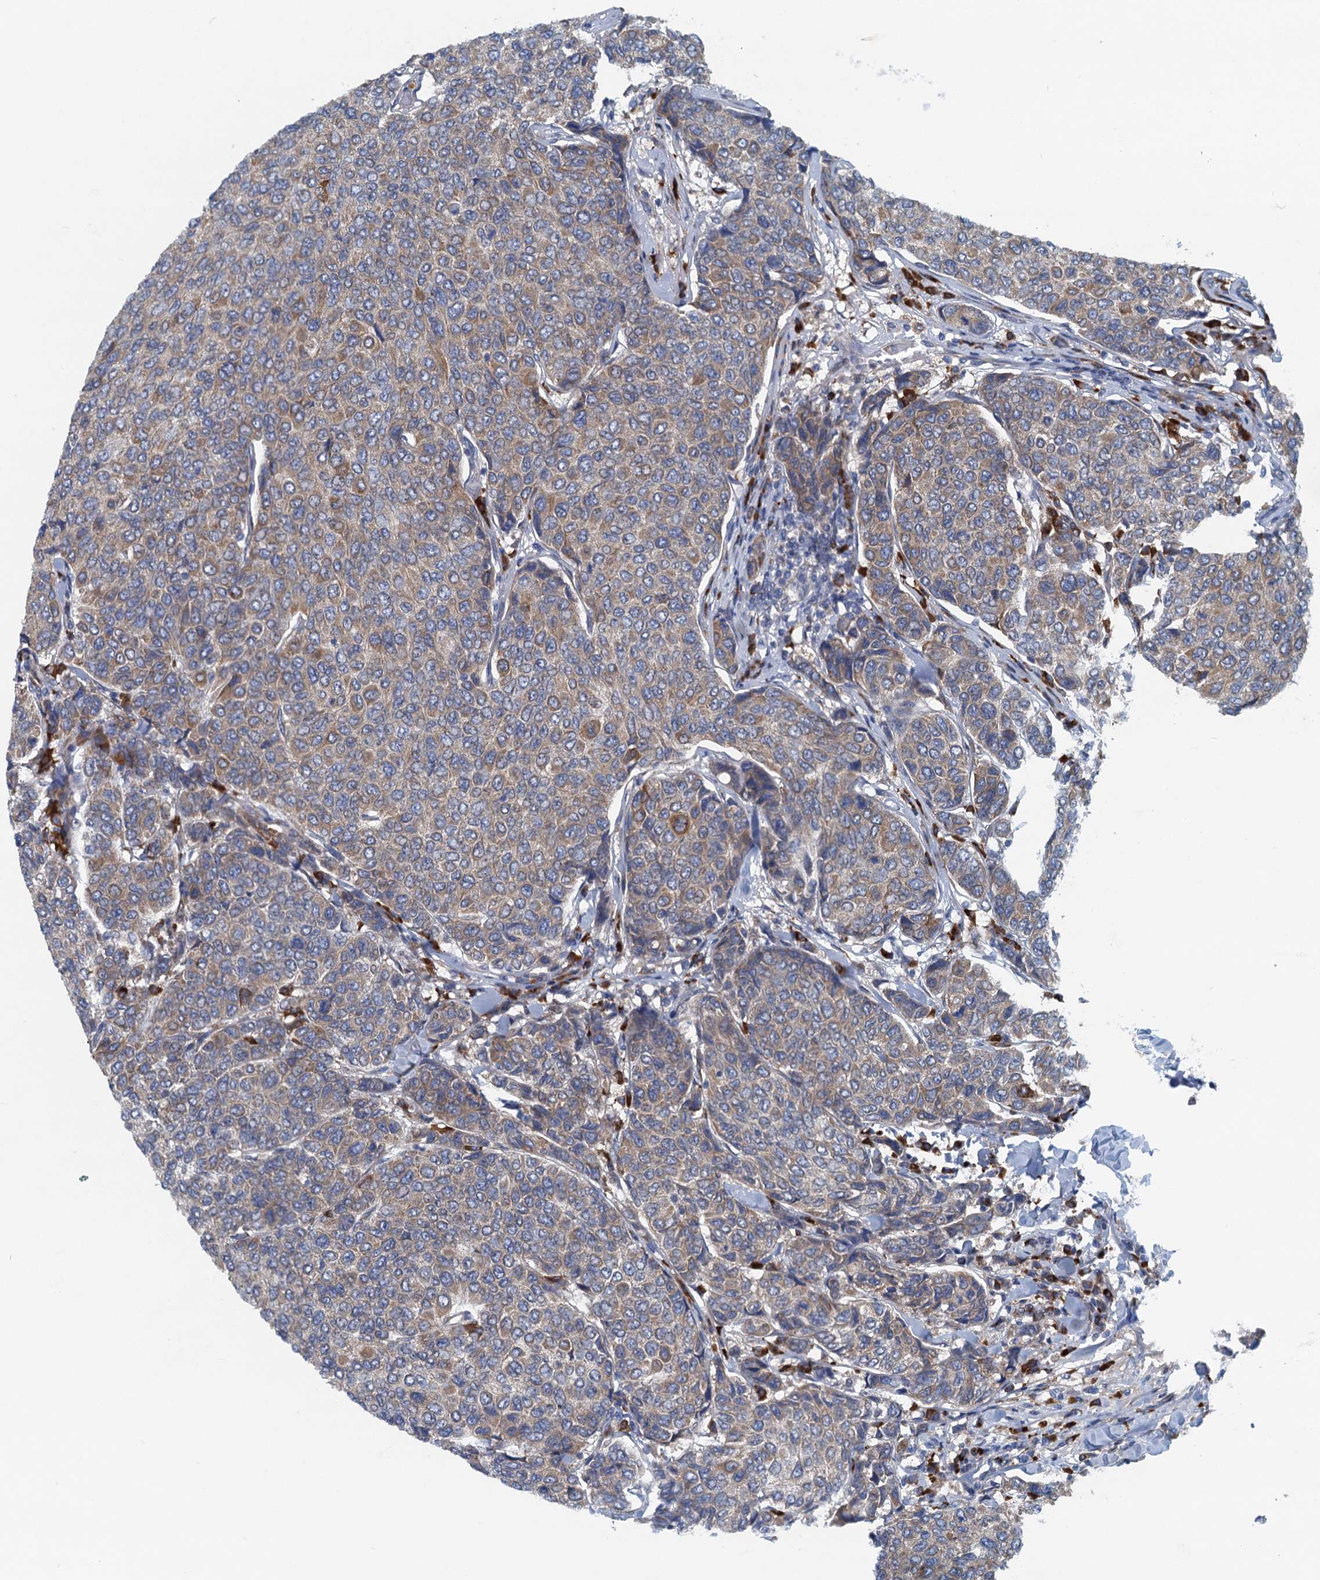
{"staining": {"intensity": "moderate", "quantity": ">75%", "location": "cytoplasmic/membranous"}, "tissue": "breast cancer", "cell_type": "Tumor cells", "image_type": "cancer", "snomed": [{"axis": "morphology", "description": "Duct carcinoma"}, {"axis": "topography", "description": "Breast"}], "caption": "Invasive ductal carcinoma (breast) was stained to show a protein in brown. There is medium levels of moderate cytoplasmic/membranous staining in approximately >75% of tumor cells.", "gene": "MYDGF", "patient": {"sex": "female", "age": 55}}